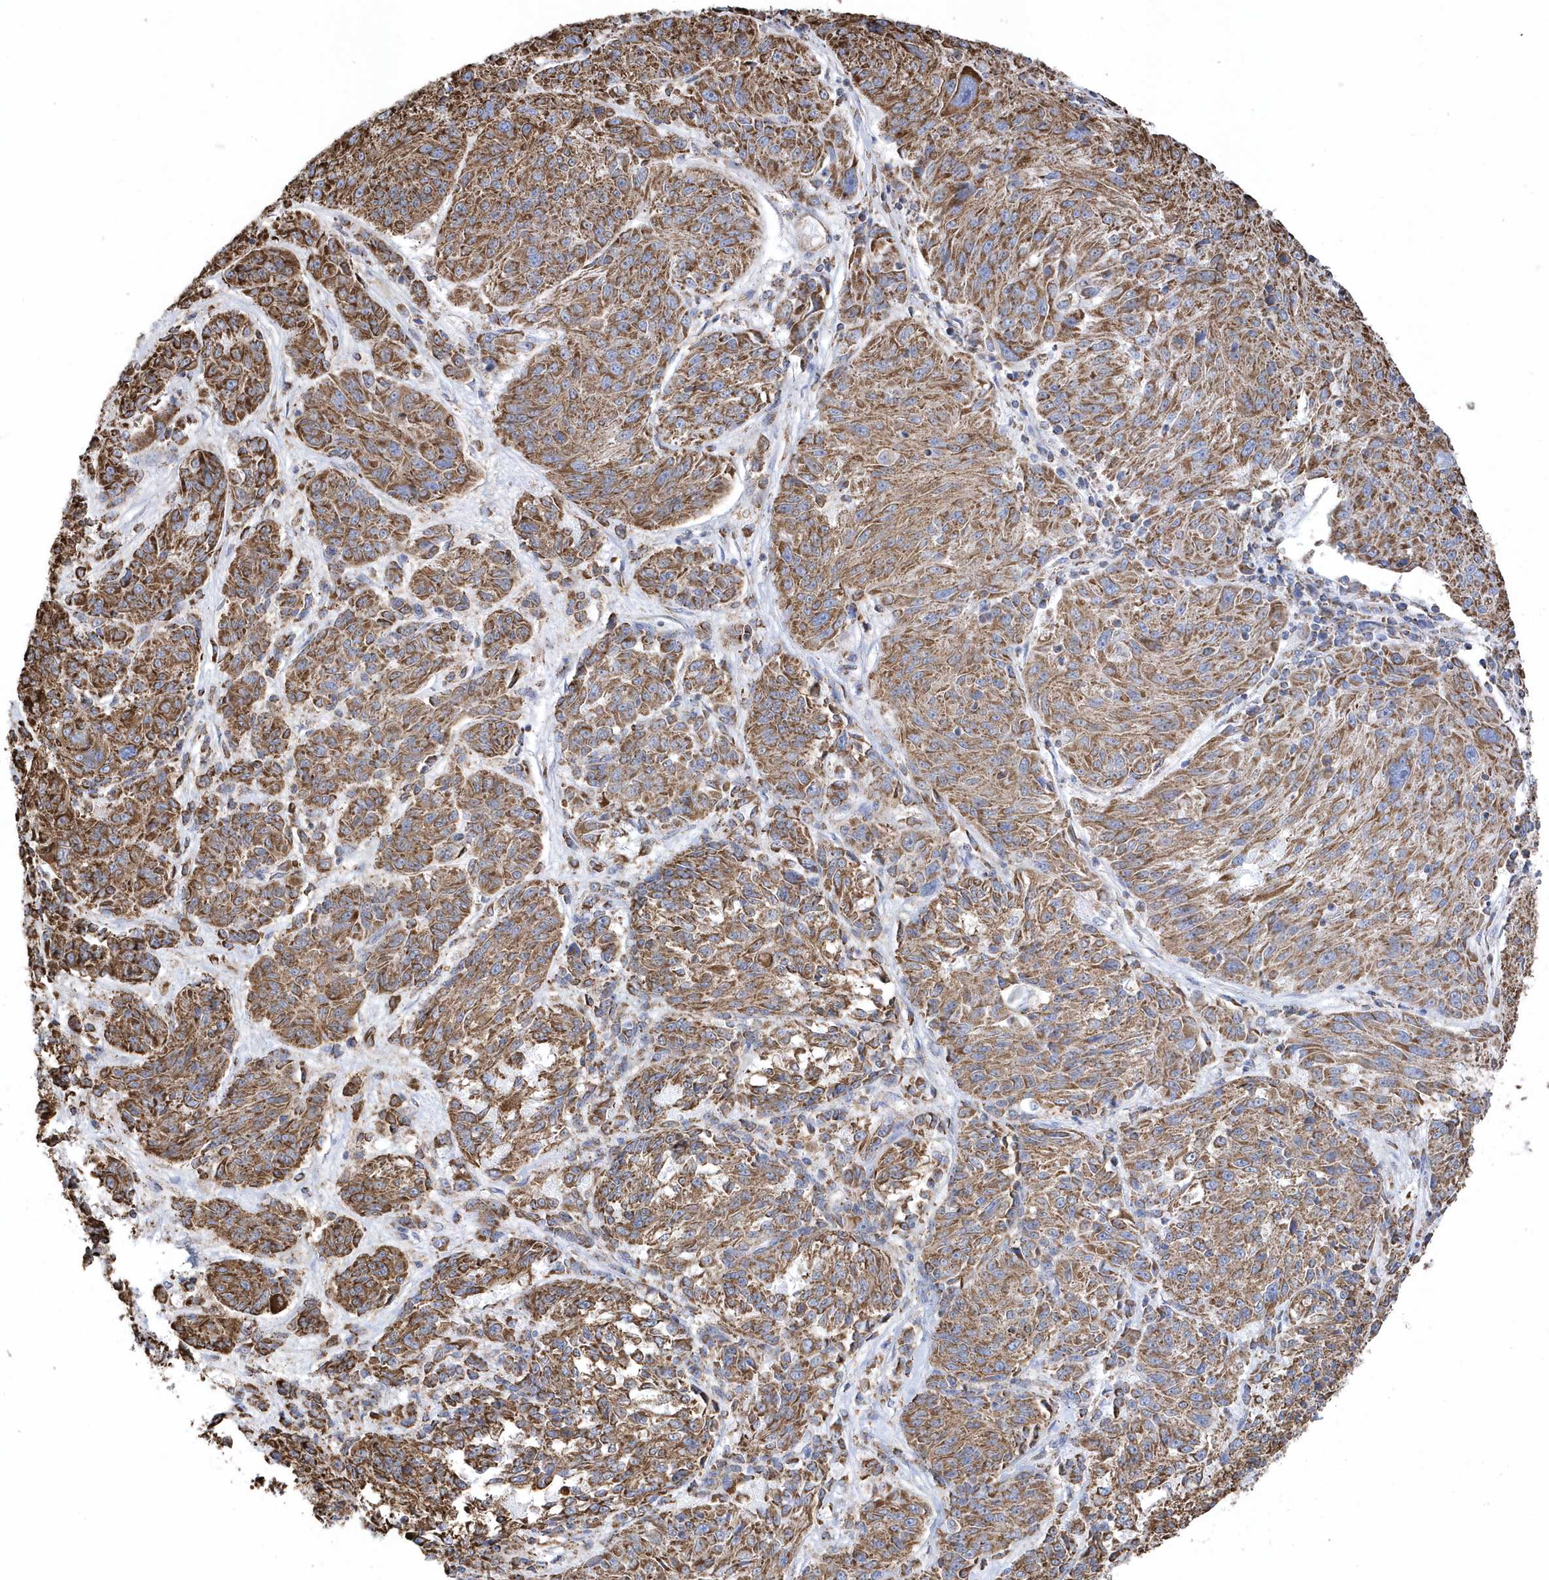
{"staining": {"intensity": "moderate", "quantity": ">75%", "location": "cytoplasmic/membranous"}, "tissue": "melanoma", "cell_type": "Tumor cells", "image_type": "cancer", "snomed": [{"axis": "morphology", "description": "Malignant melanoma, NOS"}, {"axis": "topography", "description": "Skin"}], "caption": "This photomicrograph shows immunohistochemistry staining of human malignant melanoma, with medium moderate cytoplasmic/membranous staining in about >75% of tumor cells.", "gene": "GTPBP8", "patient": {"sex": "male", "age": 53}}